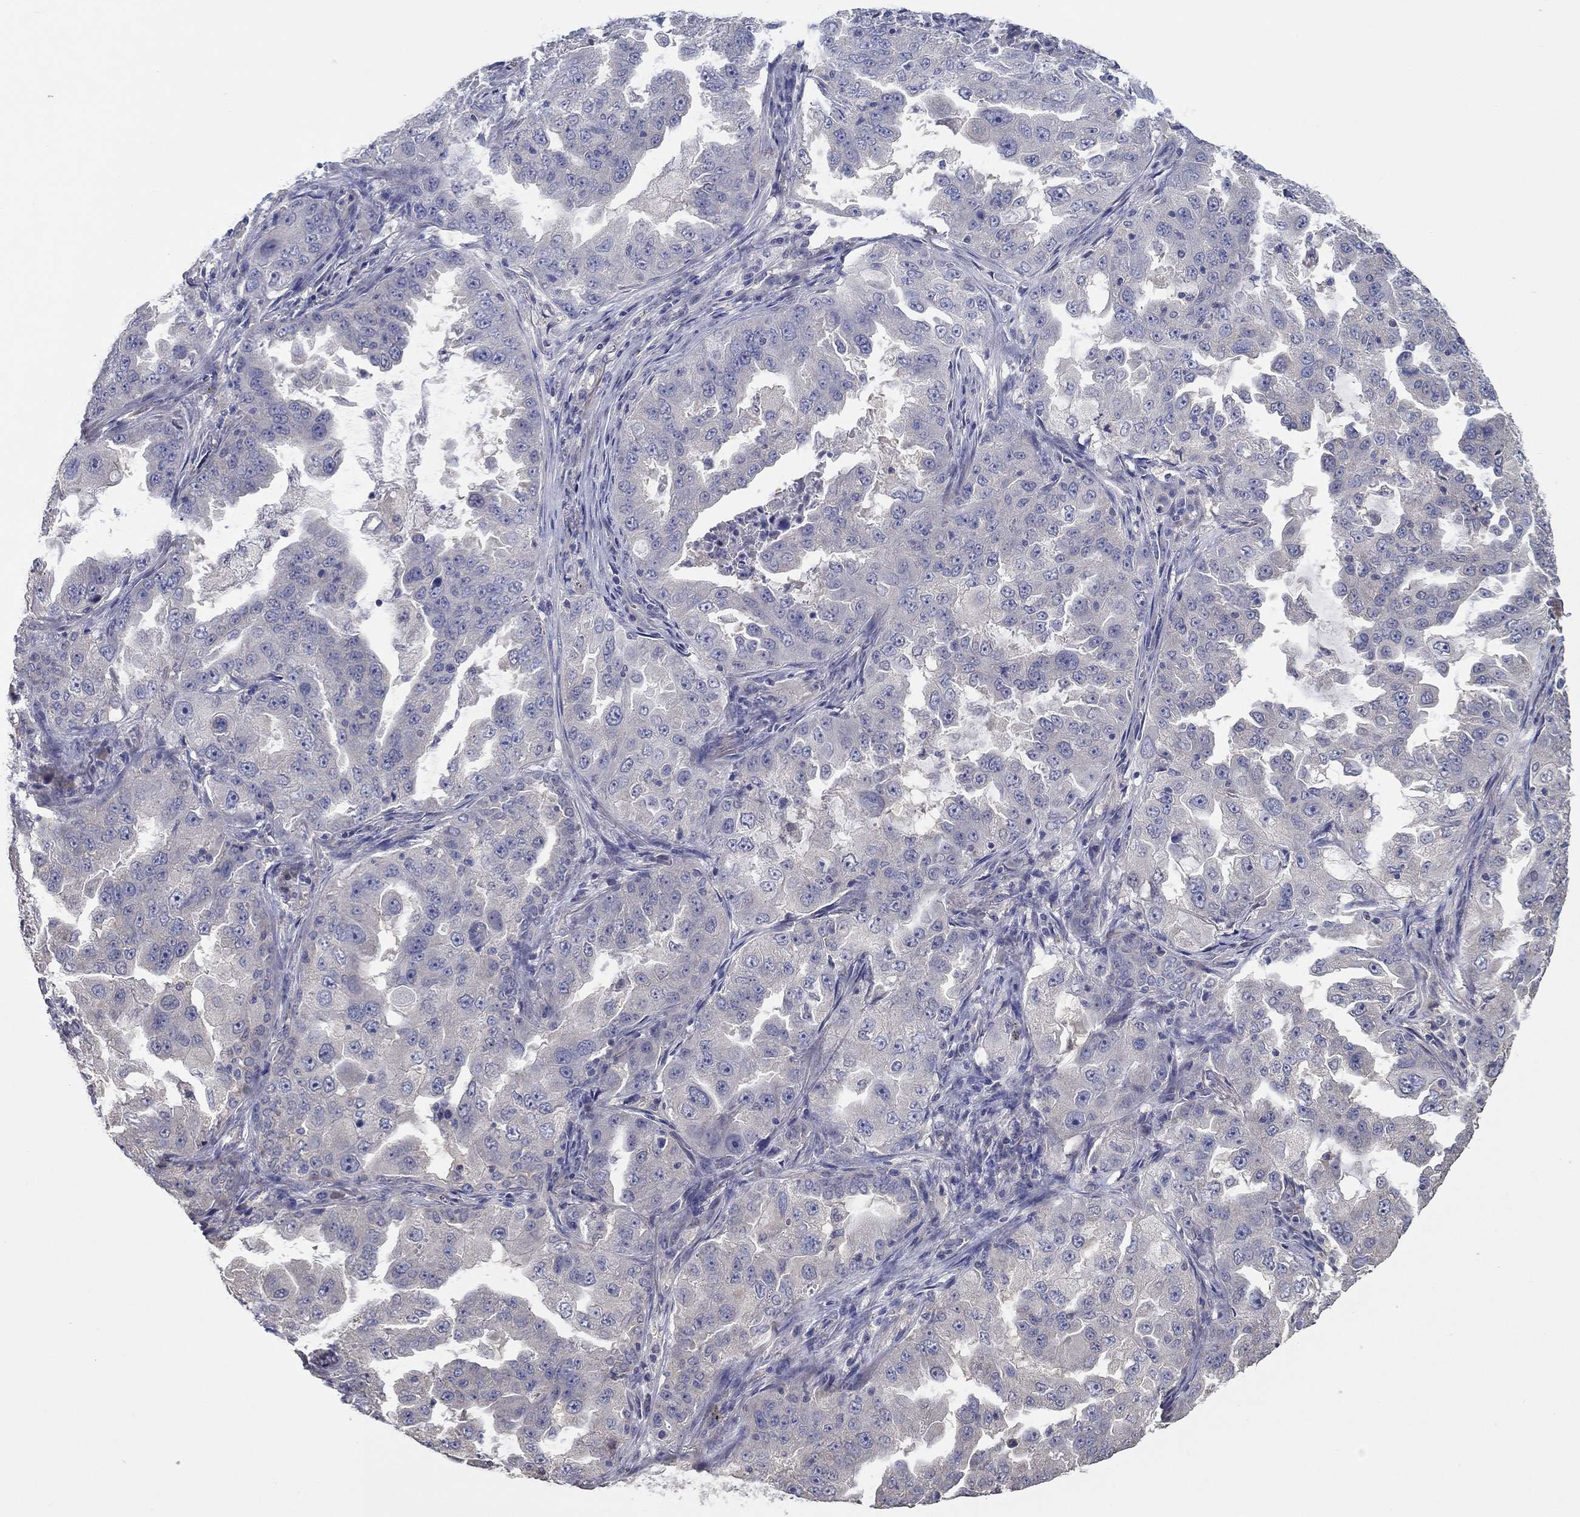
{"staining": {"intensity": "negative", "quantity": "none", "location": "none"}, "tissue": "lung cancer", "cell_type": "Tumor cells", "image_type": "cancer", "snomed": [{"axis": "morphology", "description": "Adenocarcinoma, NOS"}, {"axis": "topography", "description": "Lung"}], "caption": "This is a photomicrograph of immunohistochemistry staining of adenocarcinoma (lung), which shows no positivity in tumor cells. (Brightfield microscopy of DAB (3,3'-diaminobenzidine) immunohistochemistry (IHC) at high magnification).", "gene": "DOCK3", "patient": {"sex": "female", "age": 61}}